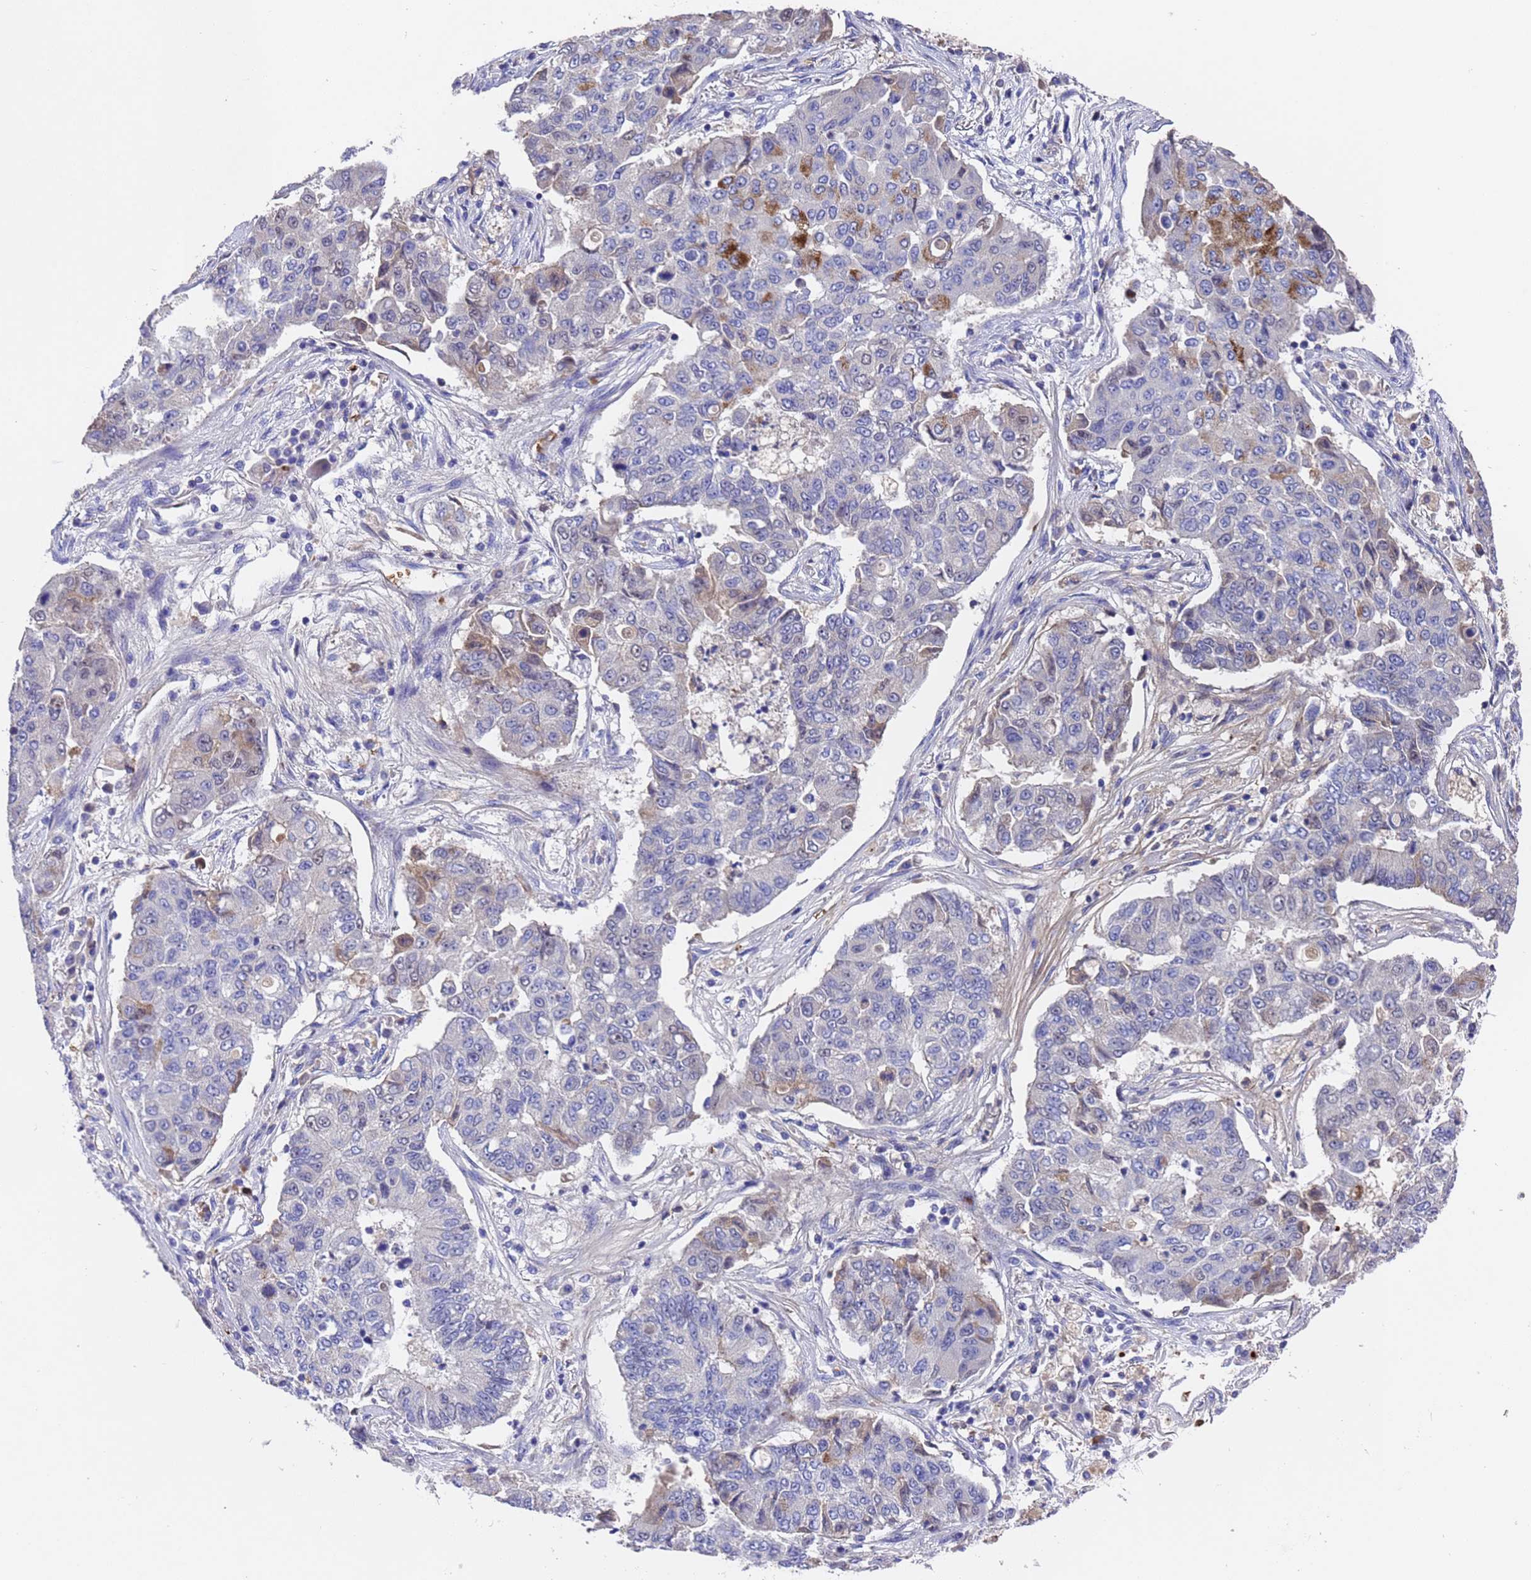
{"staining": {"intensity": "moderate", "quantity": "<25%", "location": "cytoplasmic/membranous"}, "tissue": "lung cancer", "cell_type": "Tumor cells", "image_type": "cancer", "snomed": [{"axis": "morphology", "description": "Squamous cell carcinoma, NOS"}, {"axis": "topography", "description": "Lung"}], "caption": "Immunohistochemical staining of human lung squamous cell carcinoma exhibits moderate cytoplasmic/membranous protein positivity in about <25% of tumor cells. The protein of interest is shown in brown color, while the nuclei are stained blue.", "gene": "ELP6", "patient": {"sex": "male", "age": 74}}